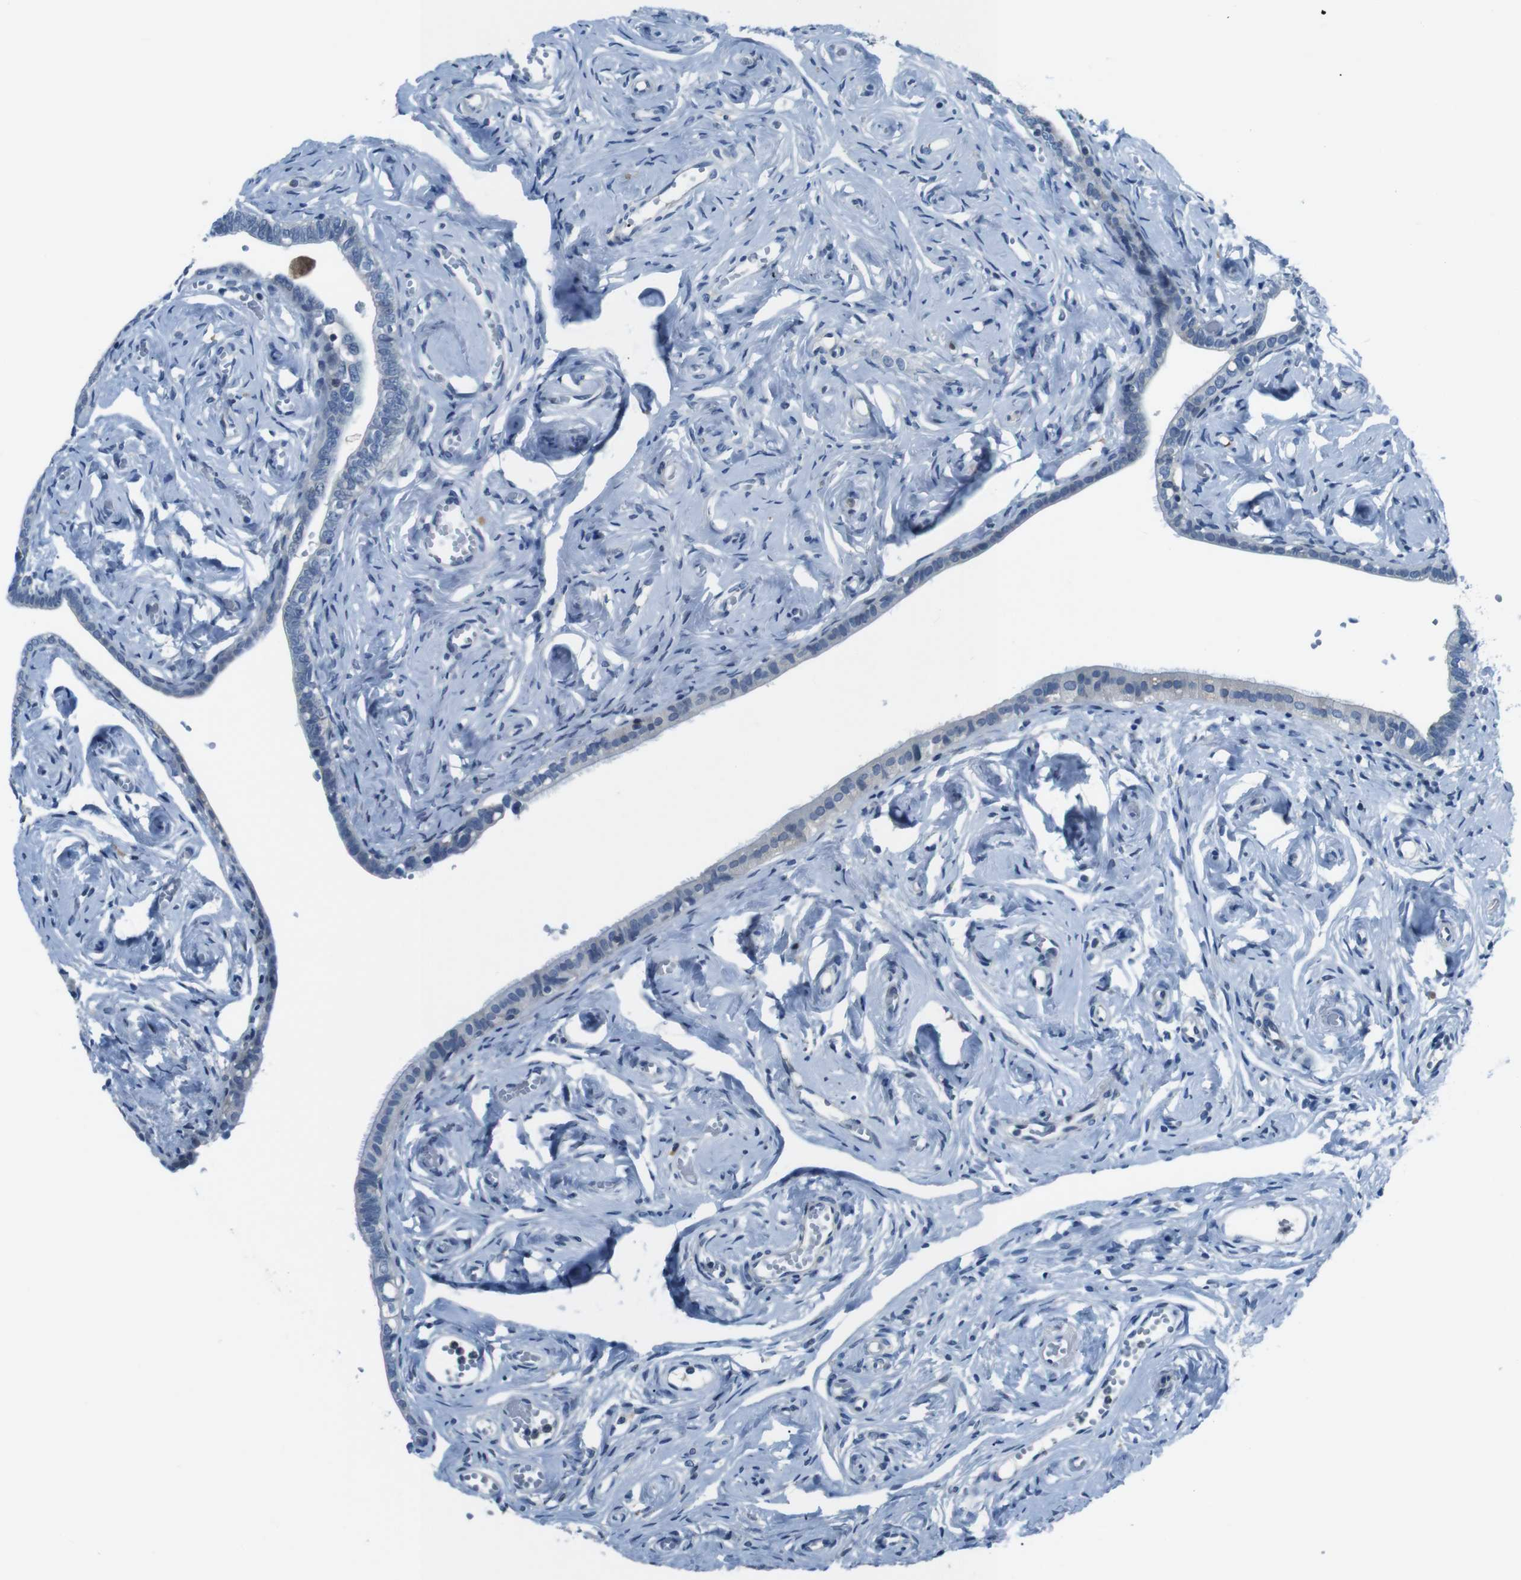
{"staining": {"intensity": "negative", "quantity": "none", "location": "none"}, "tissue": "fallopian tube", "cell_type": "Glandular cells", "image_type": "normal", "snomed": [{"axis": "morphology", "description": "Normal tissue, NOS"}, {"axis": "topography", "description": "Fallopian tube"}], "caption": "This is an immunohistochemistry (IHC) image of unremarkable fallopian tube. There is no expression in glandular cells.", "gene": "NANOS2", "patient": {"sex": "female", "age": 71}}